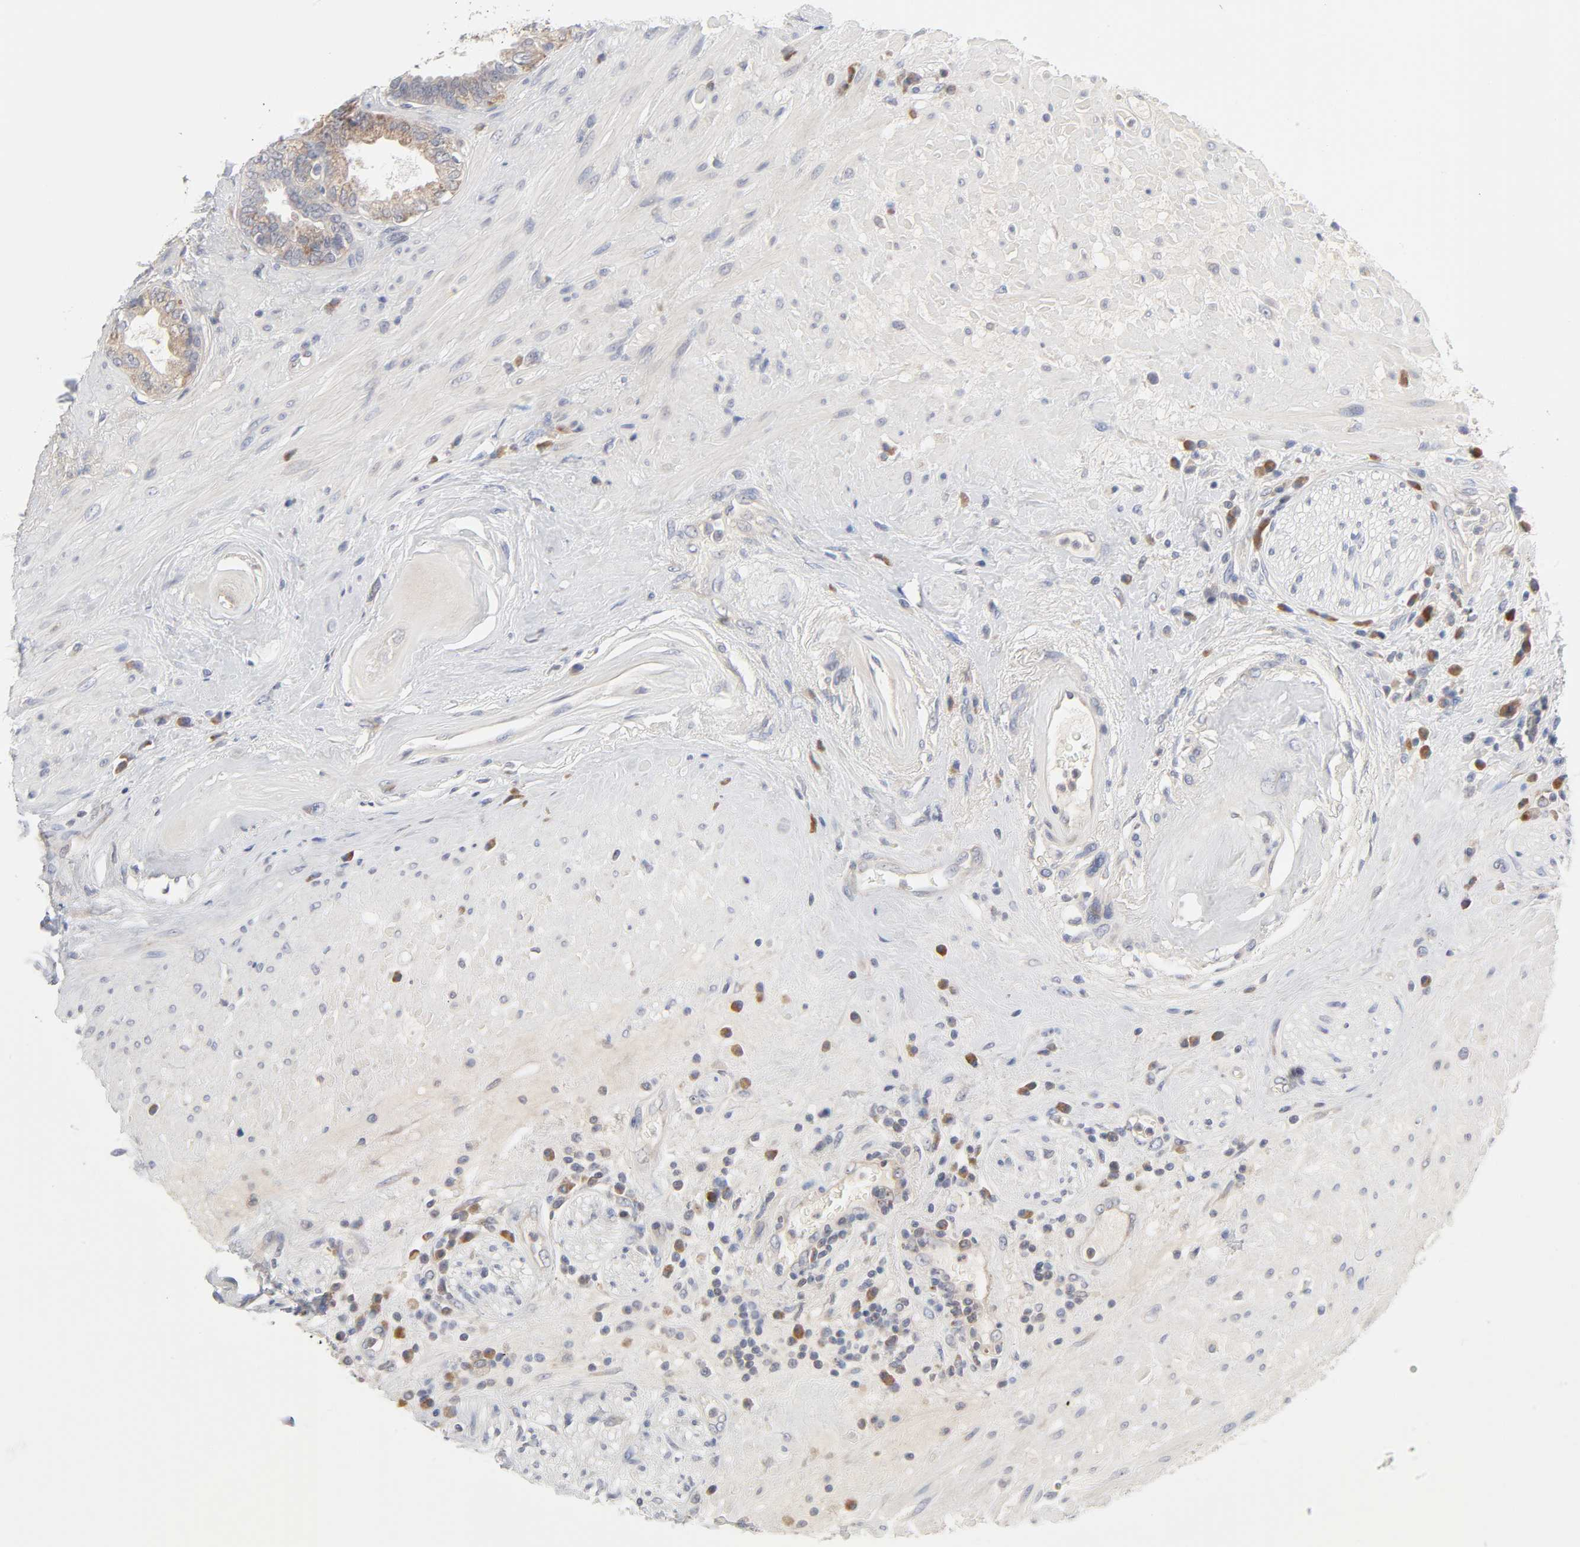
{"staining": {"intensity": "weak", "quantity": ">75%", "location": "cytoplasmic/membranous"}, "tissue": "seminal vesicle", "cell_type": "Glandular cells", "image_type": "normal", "snomed": [{"axis": "morphology", "description": "Normal tissue, NOS"}, {"axis": "topography", "description": "Seminal veicle"}], "caption": "Immunohistochemical staining of unremarkable human seminal vesicle reveals low levels of weak cytoplasmic/membranous expression in about >75% of glandular cells.", "gene": "IL4R", "patient": {"sex": "male", "age": 61}}